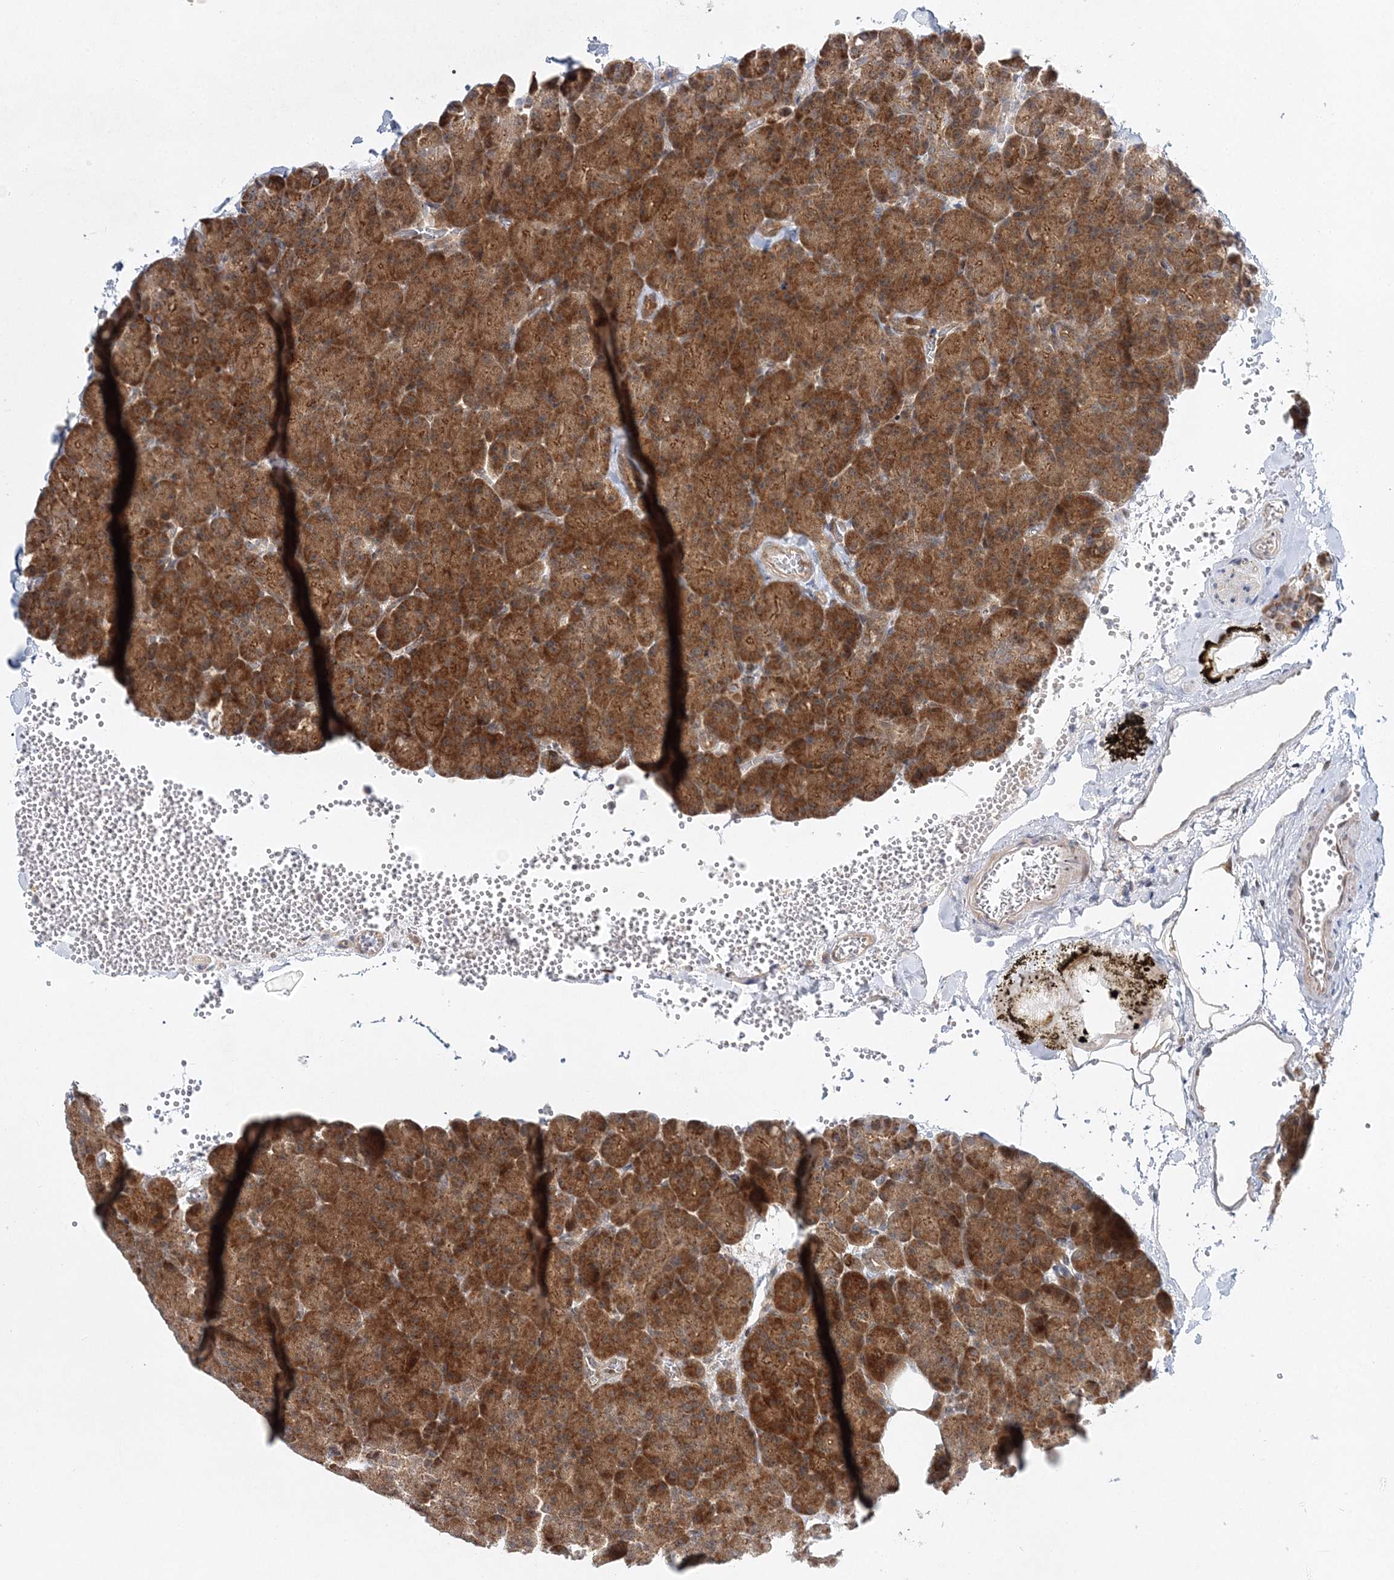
{"staining": {"intensity": "strong", "quantity": ">75%", "location": "cytoplasmic/membranous"}, "tissue": "pancreas", "cell_type": "Exocrine glandular cells", "image_type": "normal", "snomed": [{"axis": "morphology", "description": "Normal tissue, NOS"}, {"axis": "morphology", "description": "Carcinoid, malignant, NOS"}, {"axis": "topography", "description": "Pancreas"}], "caption": "The image exhibits staining of normal pancreas, revealing strong cytoplasmic/membranous protein staining (brown color) within exocrine glandular cells.", "gene": "RAB11FIP2", "patient": {"sex": "female", "age": 35}}